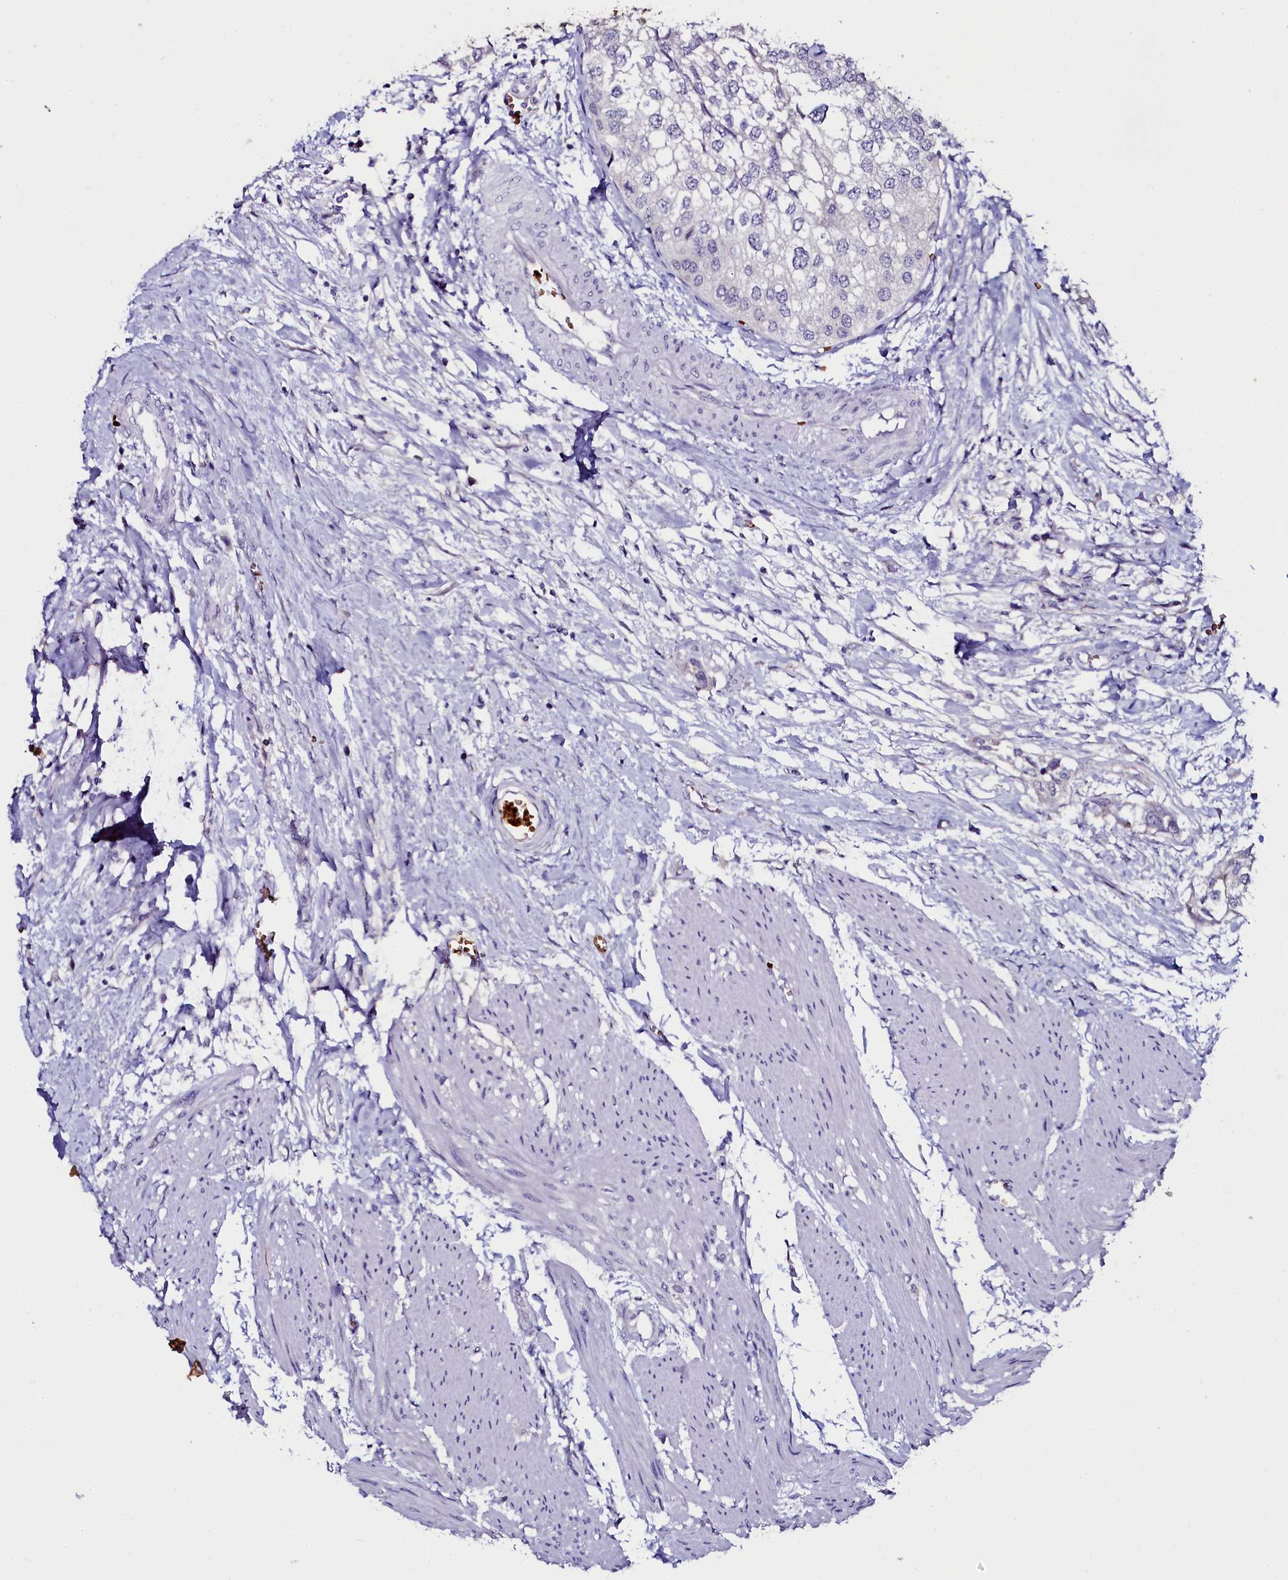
{"staining": {"intensity": "negative", "quantity": "none", "location": "none"}, "tissue": "urothelial cancer", "cell_type": "Tumor cells", "image_type": "cancer", "snomed": [{"axis": "morphology", "description": "Urothelial carcinoma, High grade"}, {"axis": "topography", "description": "Urinary bladder"}], "caption": "Tumor cells are negative for brown protein staining in high-grade urothelial carcinoma.", "gene": "CTDSPL2", "patient": {"sex": "male", "age": 64}}